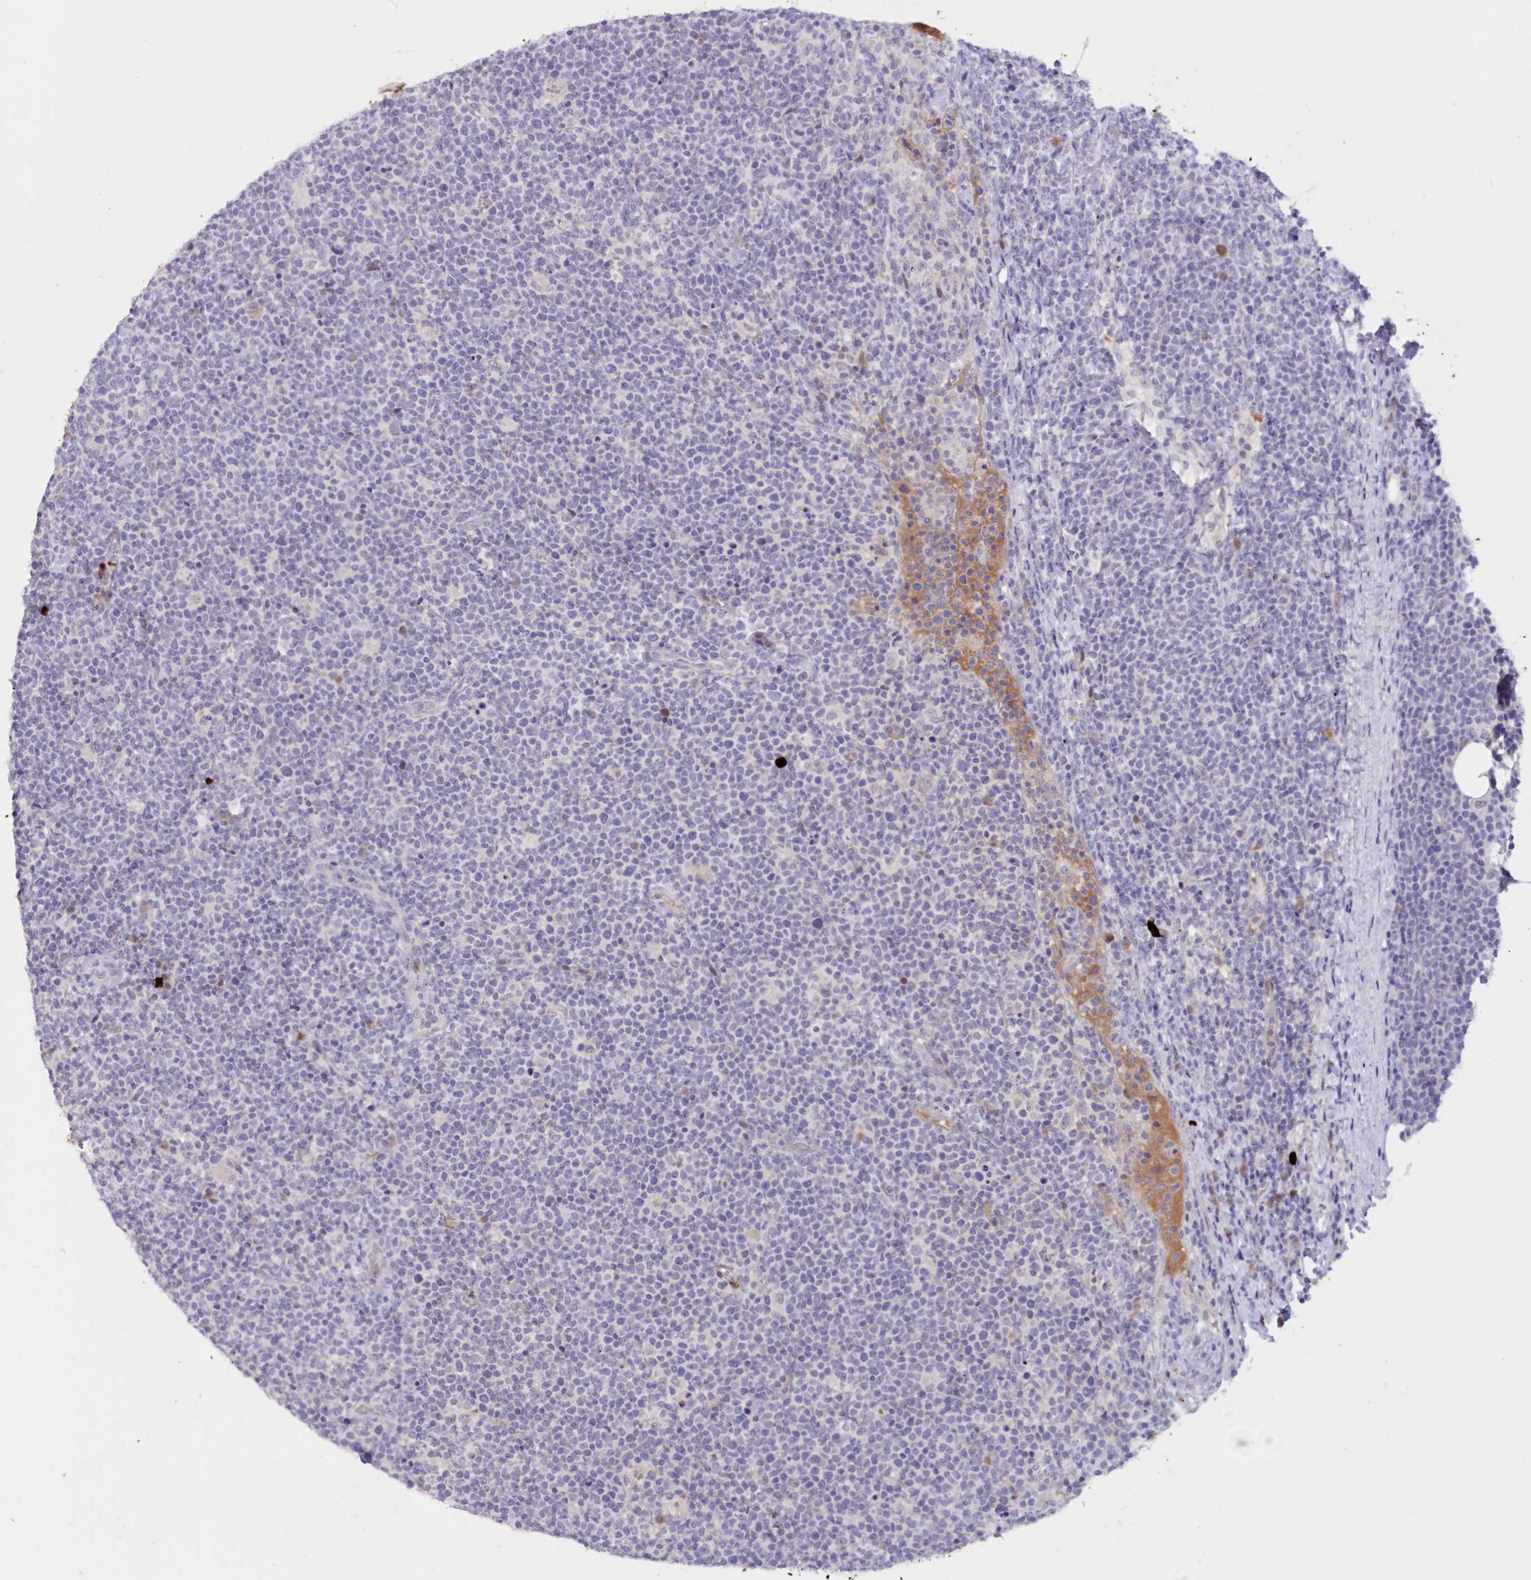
{"staining": {"intensity": "negative", "quantity": "none", "location": "none"}, "tissue": "lymphoma", "cell_type": "Tumor cells", "image_type": "cancer", "snomed": [{"axis": "morphology", "description": "Malignant lymphoma, non-Hodgkin's type, High grade"}, {"axis": "topography", "description": "Lymph node"}], "caption": "Tumor cells are negative for protein expression in human lymphoma.", "gene": "SNED1", "patient": {"sex": "male", "age": 61}}